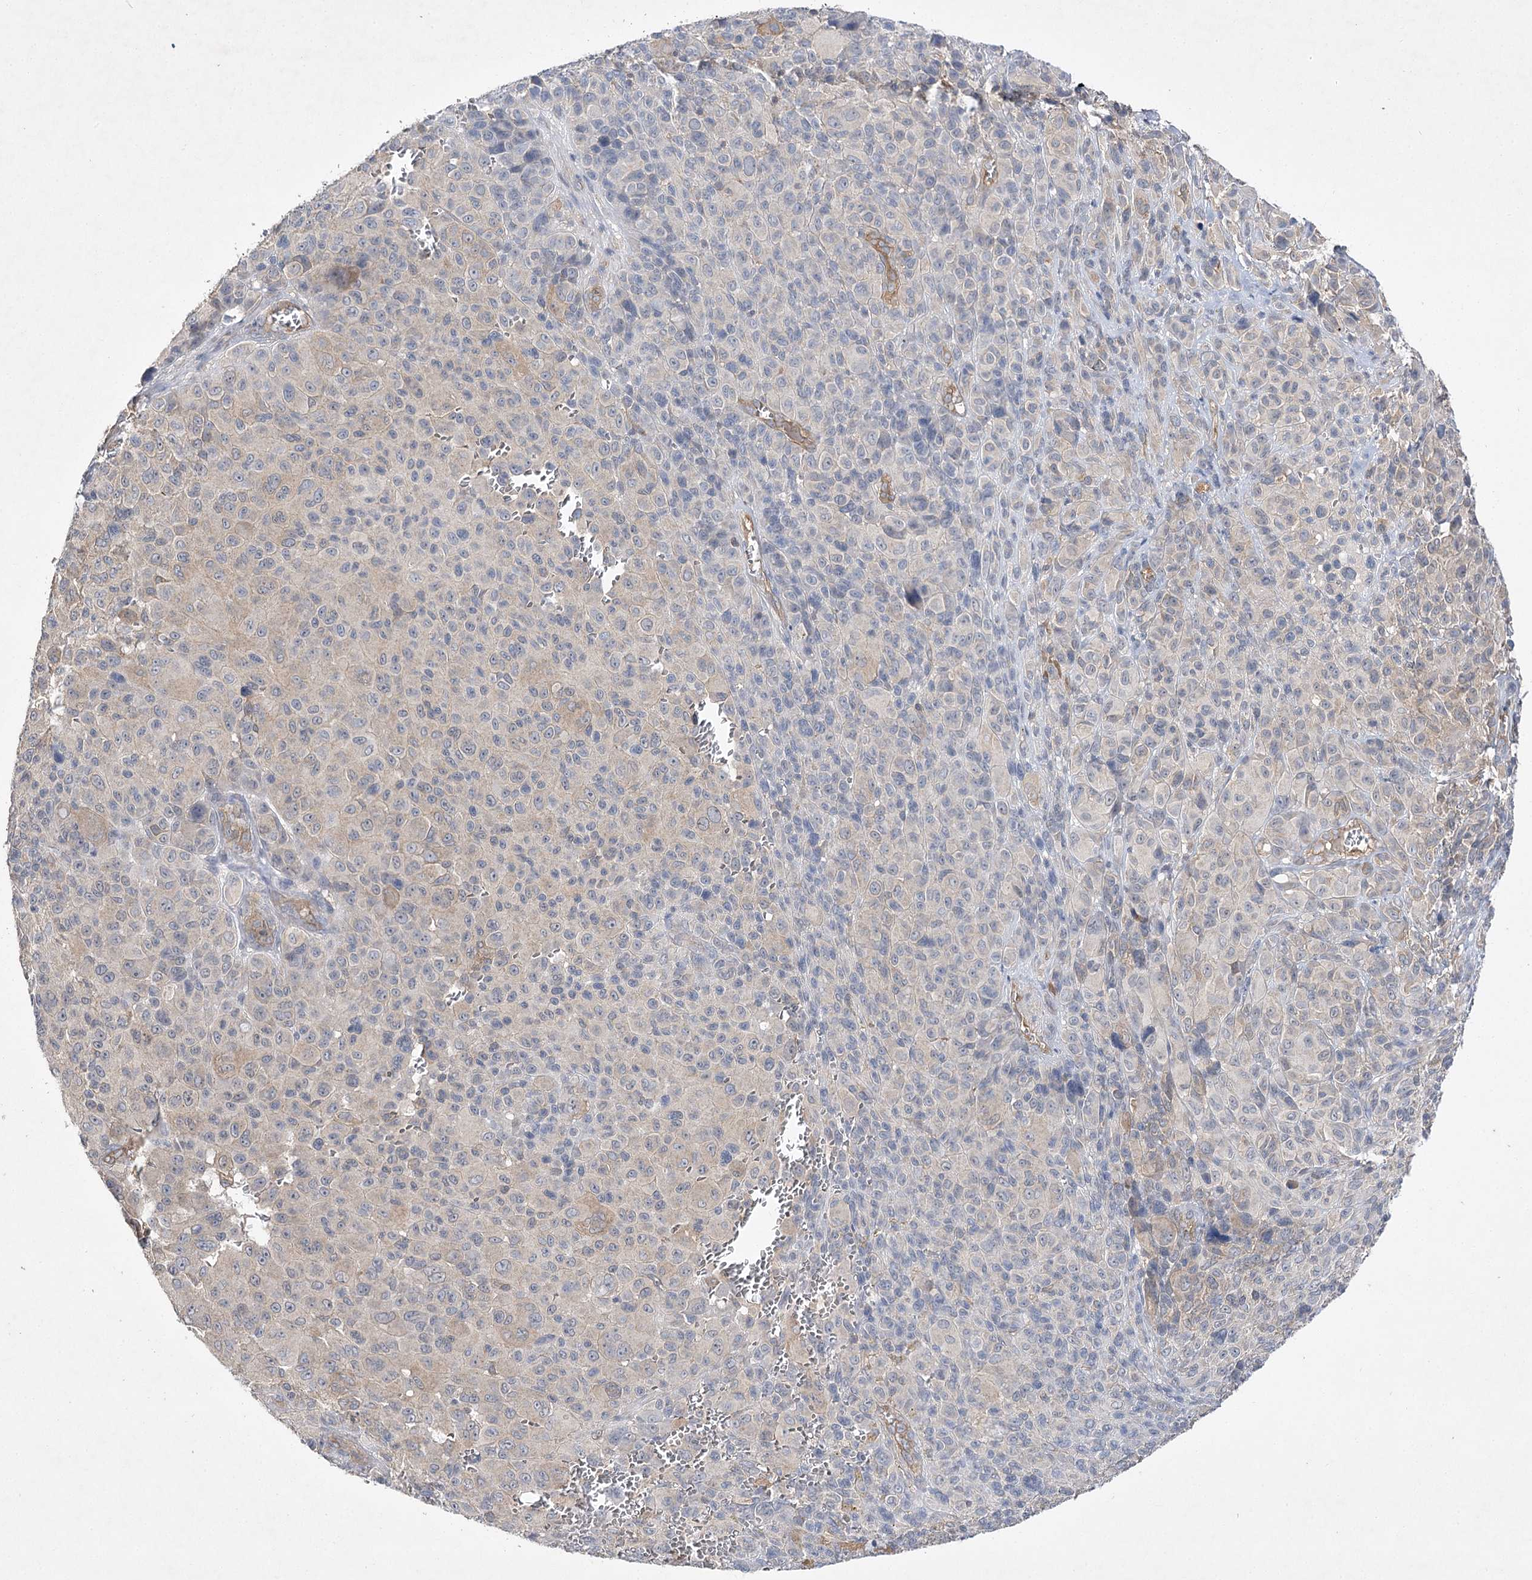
{"staining": {"intensity": "weak", "quantity": "<25%", "location": "cytoplasmic/membranous"}, "tissue": "melanoma", "cell_type": "Tumor cells", "image_type": "cancer", "snomed": [{"axis": "morphology", "description": "Malignant melanoma, NOS"}, {"axis": "topography", "description": "Skin of trunk"}], "caption": "Immunohistochemistry of human melanoma displays no staining in tumor cells.", "gene": "BCR", "patient": {"sex": "male", "age": 71}}